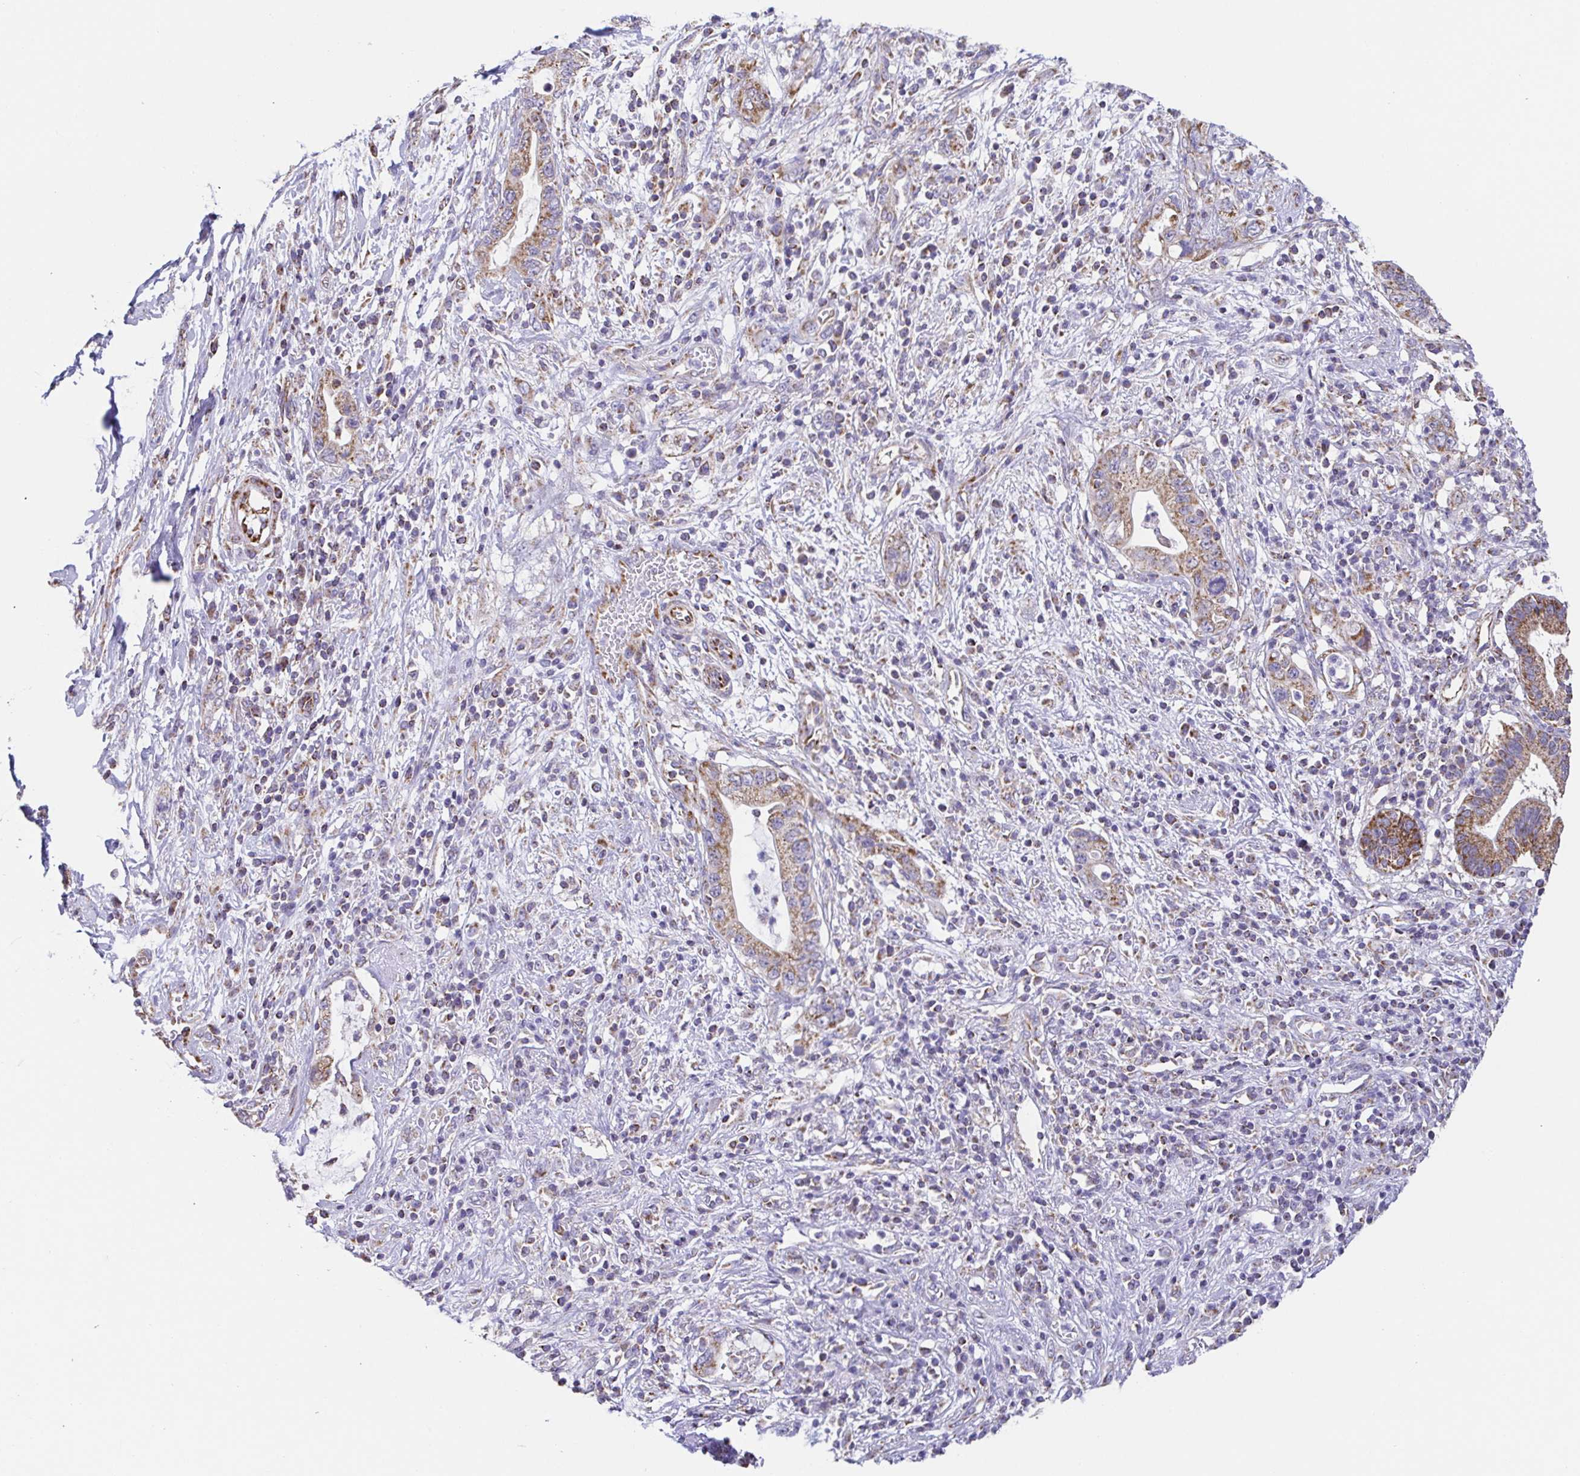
{"staining": {"intensity": "moderate", "quantity": ">75%", "location": "cytoplasmic/membranous"}, "tissue": "pancreatic cancer", "cell_type": "Tumor cells", "image_type": "cancer", "snomed": [{"axis": "morphology", "description": "Adenocarcinoma, NOS"}, {"axis": "topography", "description": "Pancreas"}], "caption": "Immunohistochemistry (IHC) of pancreatic cancer shows medium levels of moderate cytoplasmic/membranous positivity in about >75% of tumor cells.", "gene": "GINM1", "patient": {"sex": "female", "age": 72}}